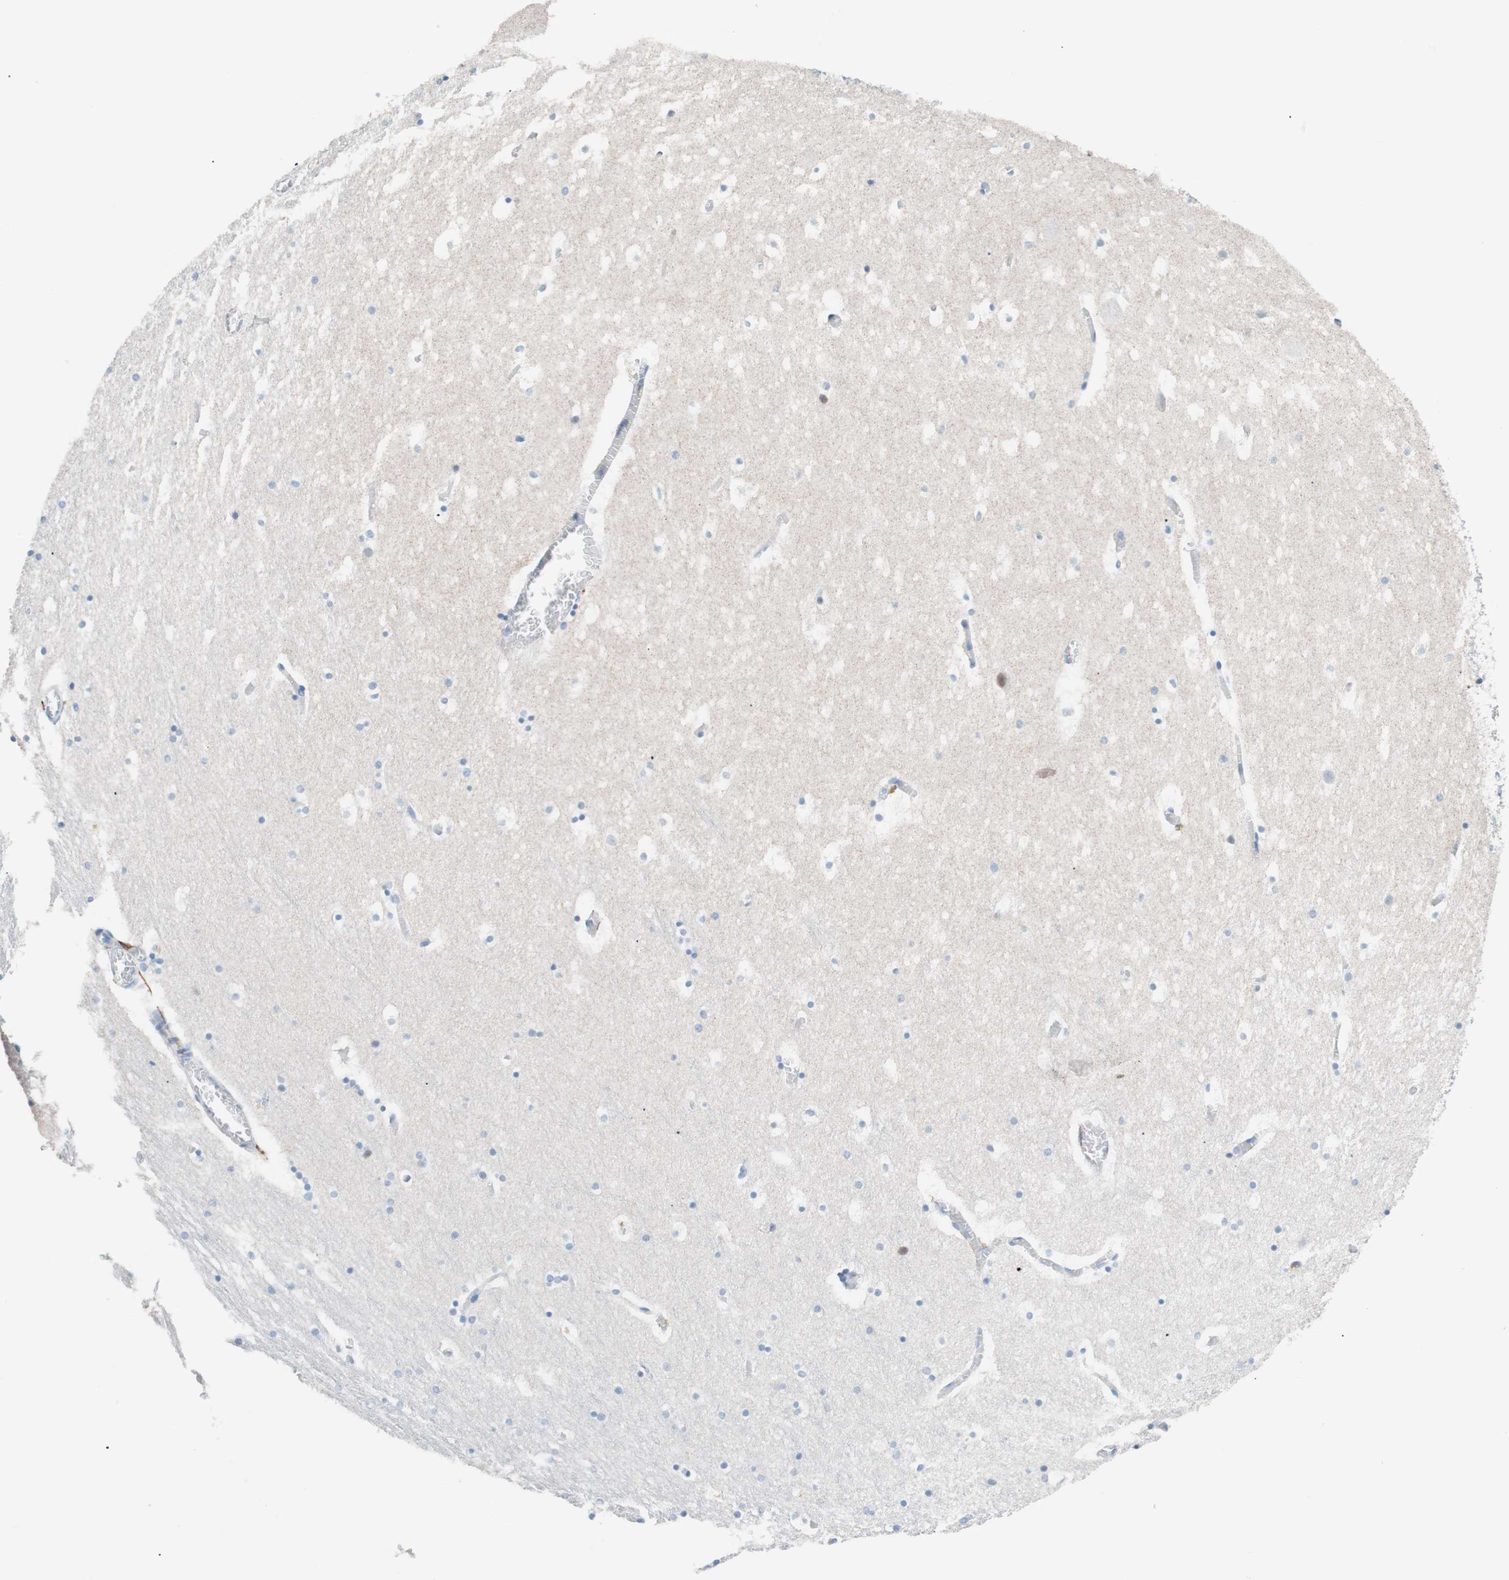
{"staining": {"intensity": "negative", "quantity": "none", "location": "none"}, "tissue": "hippocampus", "cell_type": "Glial cells", "image_type": "normal", "snomed": [{"axis": "morphology", "description": "Normal tissue, NOS"}, {"axis": "topography", "description": "Hippocampus"}], "caption": "The immunohistochemistry (IHC) image has no significant positivity in glial cells of hippocampus.", "gene": "FOSL1", "patient": {"sex": "male", "age": 45}}